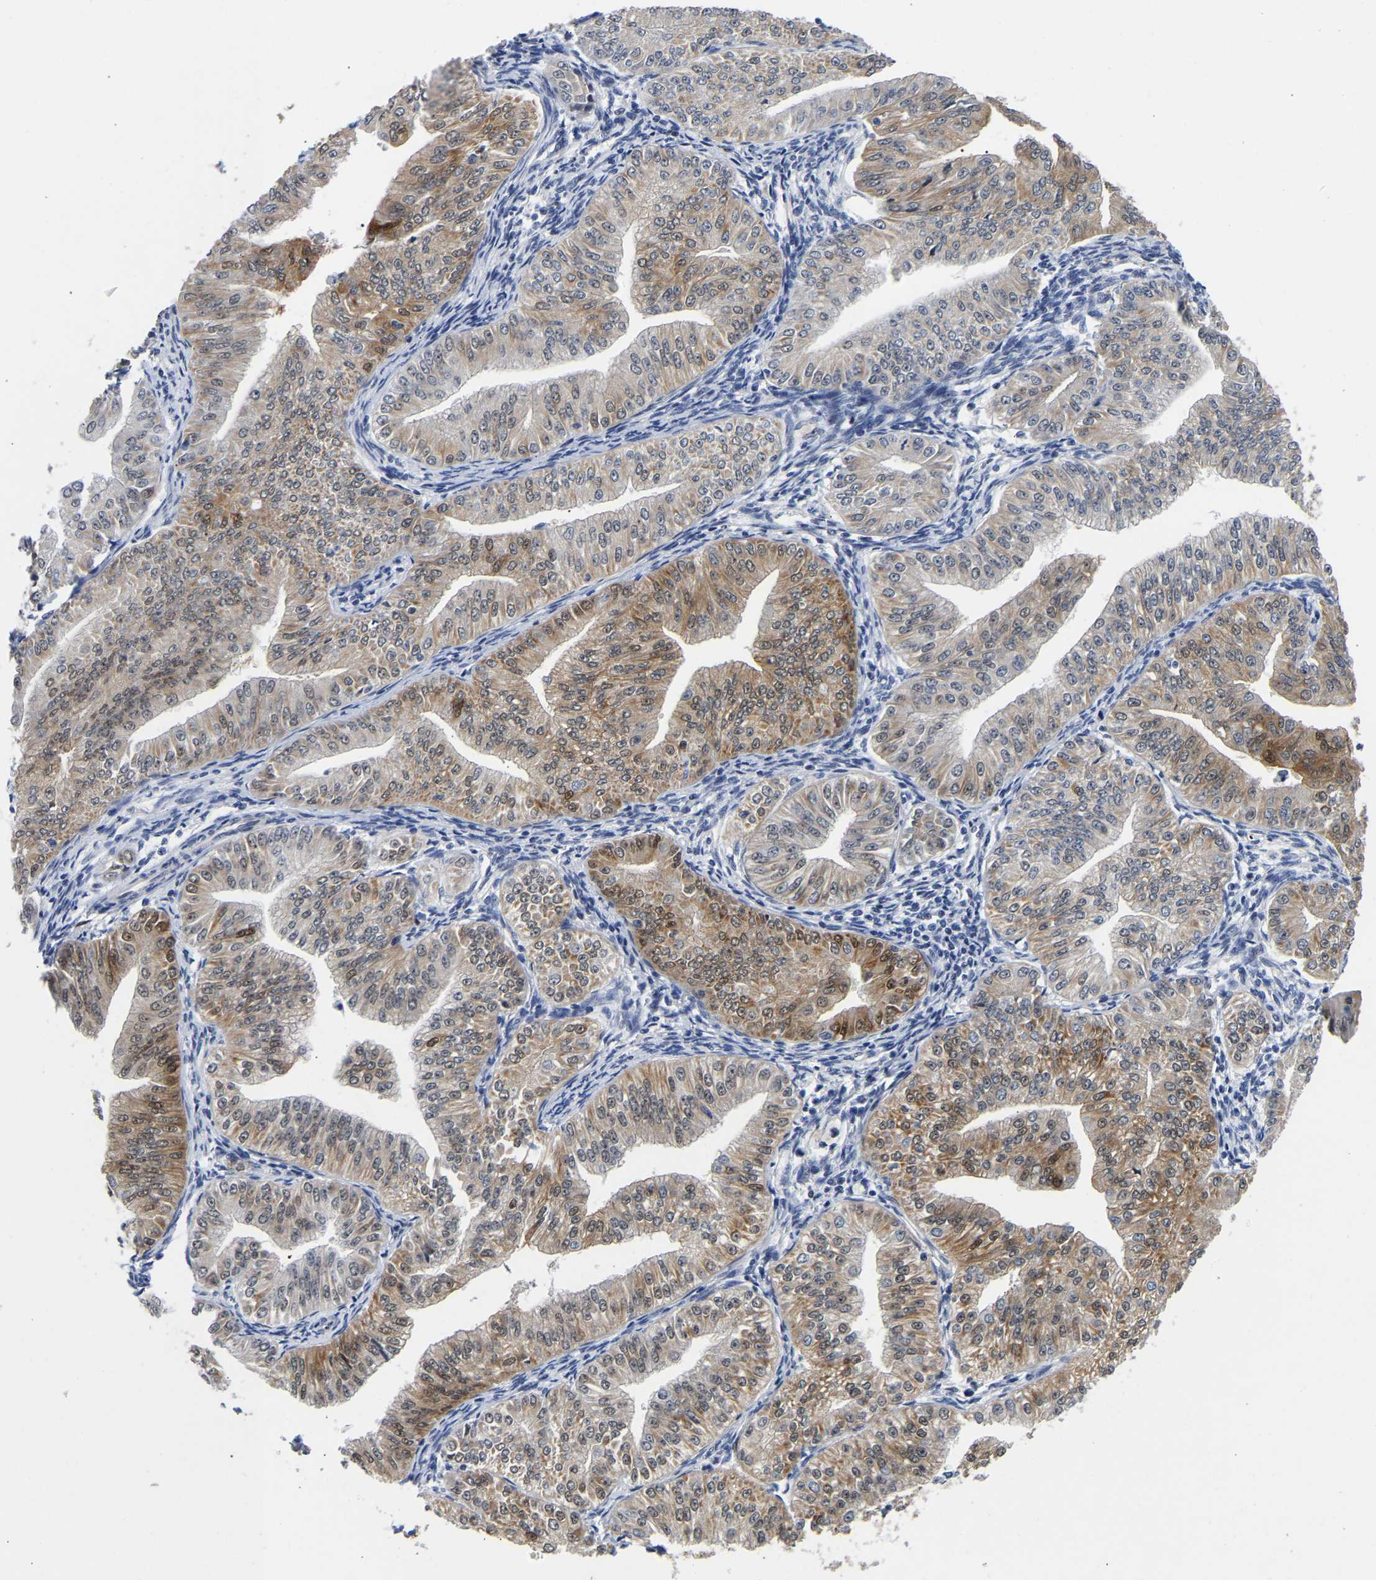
{"staining": {"intensity": "moderate", "quantity": "25%-75%", "location": "cytoplasmic/membranous,nuclear"}, "tissue": "endometrial cancer", "cell_type": "Tumor cells", "image_type": "cancer", "snomed": [{"axis": "morphology", "description": "Normal tissue, NOS"}, {"axis": "morphology", "description": "Adenocarcinoma, NOS"}, {"axis": "topography", "description": "Endometrium"}], "caption": "Immunohistochemical staining of human endometrial cancer (adenocarcinoma) shows moderate cytoplasmic/membranous and nuclear protein positivity in about 25%-75% of tumor cells. Nuclei are stained in blue.", "gene": "CCDC6", "patient": {"sex": "female", "age": 53}}